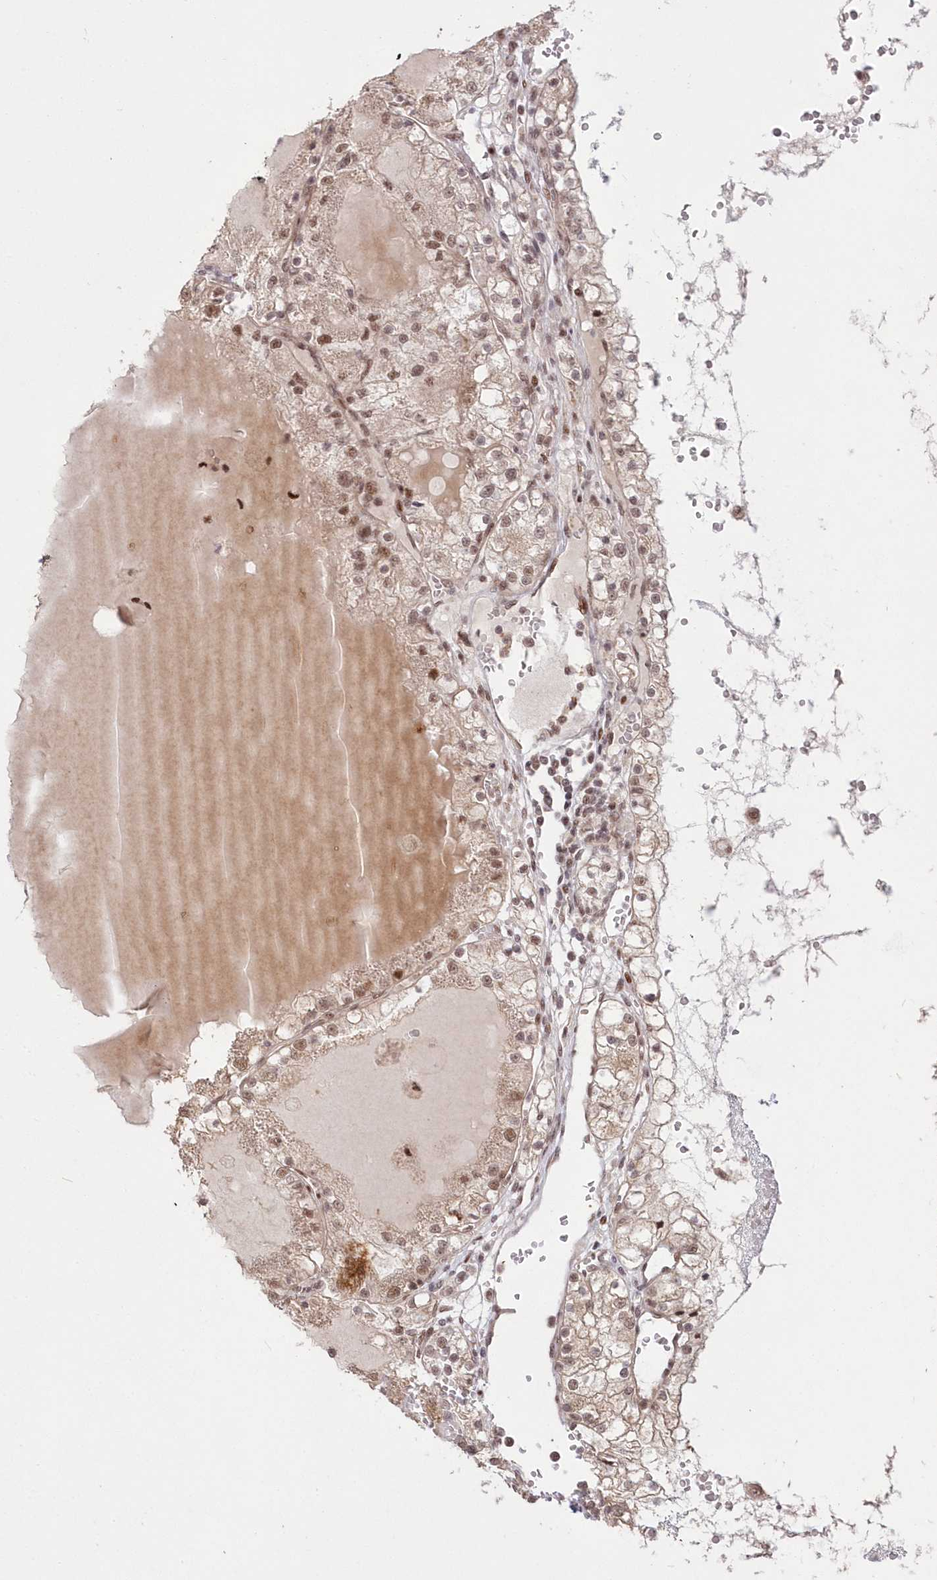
{"staining": {"intensity": "weak", "quantity": ">75%", "location": "nuclear"}, "tissue": "renal cancer", "cell_type": "Tumor cells", "image_type": "cancer", "snomed": [{"axis": "morphology", "description": "Normal tissue, NOS"}, {"axis": "morphology", "description": "Adenocarcinoma, NOS"}, {"axis": "topography", "description": "Kidney"}], "caption": "Human renal cancer stained with a brown dye reveals weak nuclear positive staining in approximately >75% of tumor cells.", "gene": "WBP1L", "patient": {"sex": "male", "age": 68}}